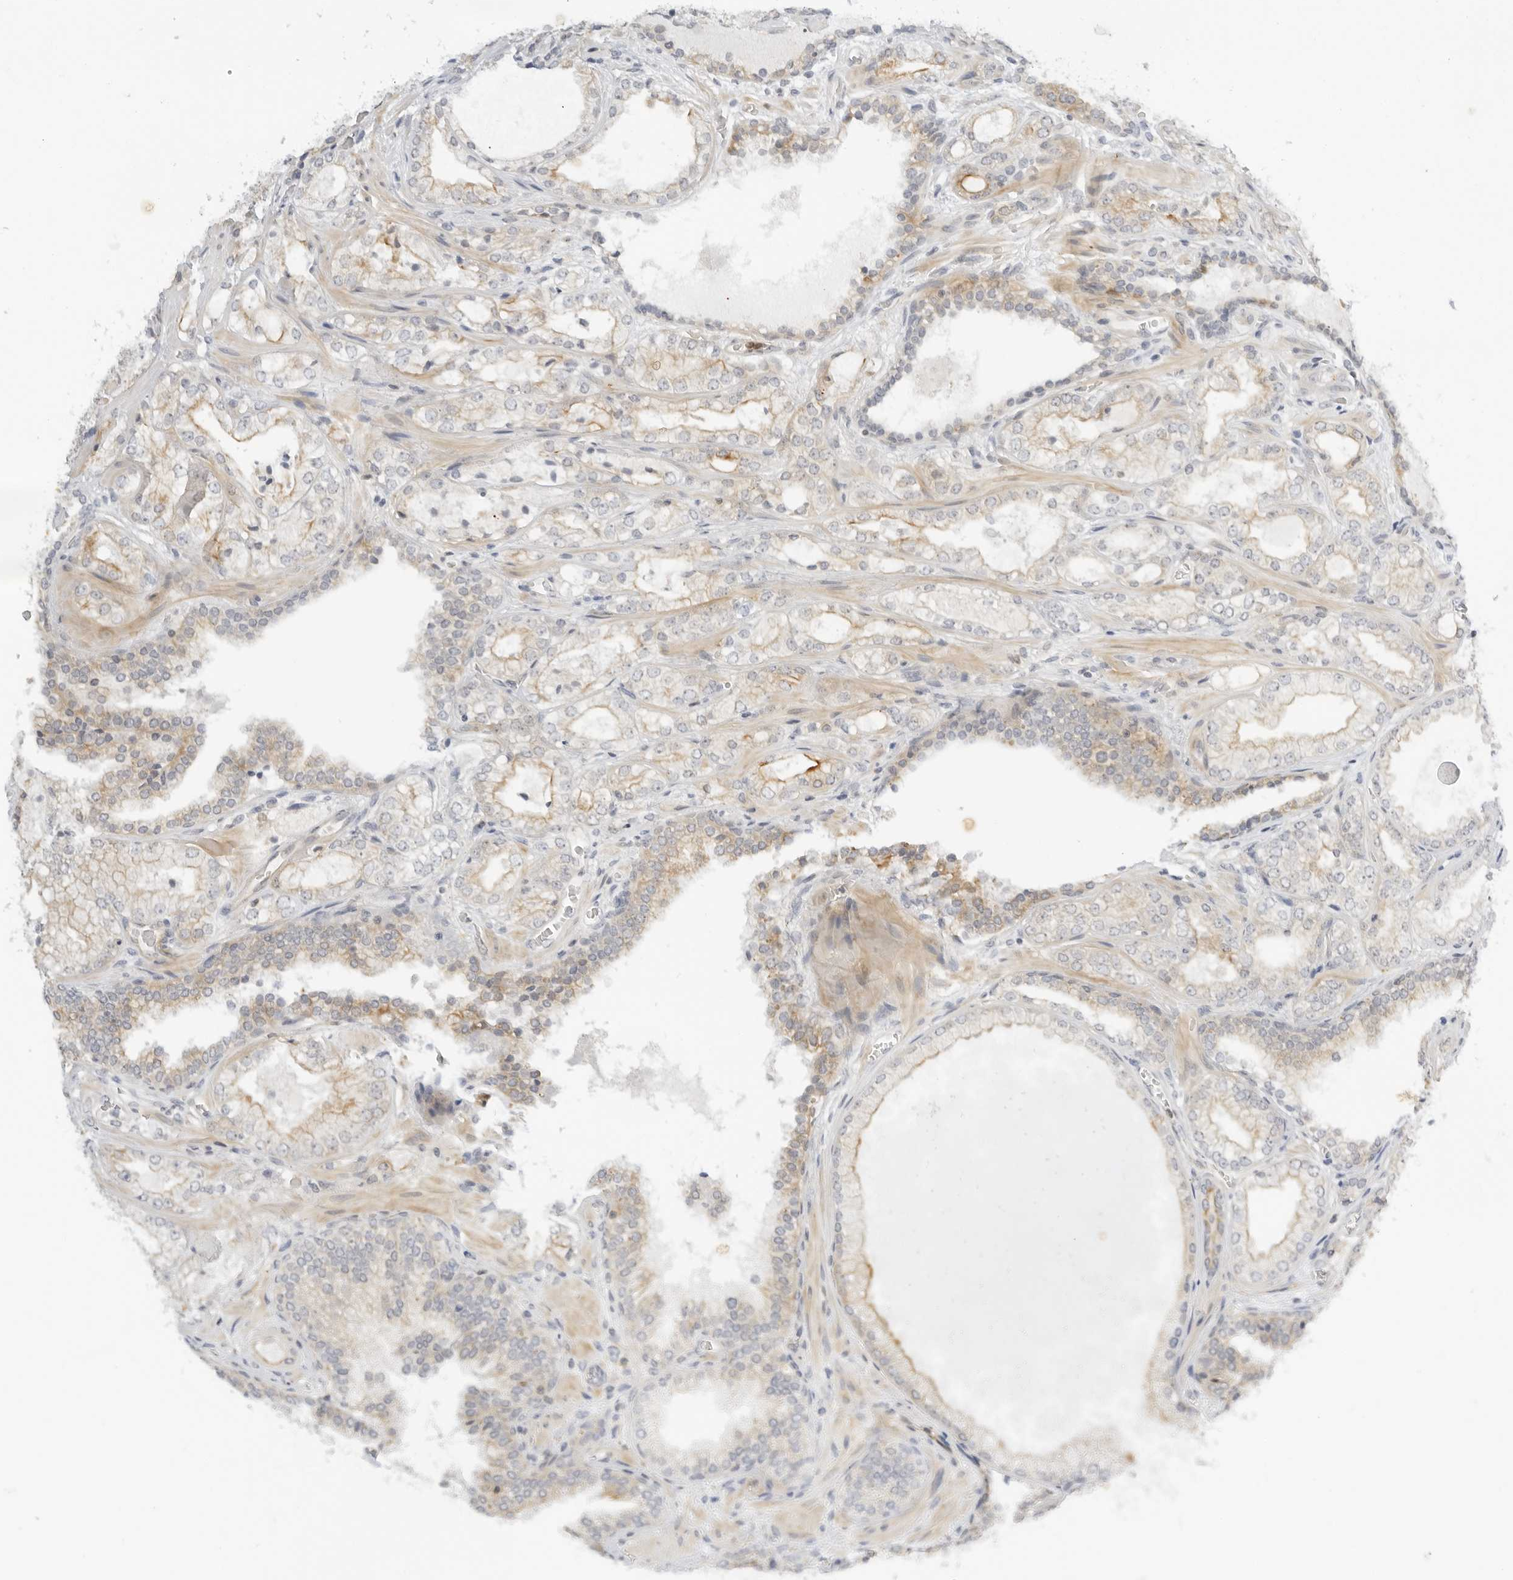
{"staining": {"intensity": "weak", "quantity": "25%-75%", "location": "cytoplasmic/membranous"}, "tissue": "prostate cancer", "cell_type": "Tumor cells", "image_type": "cancer", "snomed": [{"axis": "morphology", "description": "Adenocarcinoma, High grade"}, {"axis": "topography", "description": "Prostate"}], "caption": "A histopathology image of prostate cancer stained for a protein exhibits weak cytoplasmic/membranous brown staining in tumor cells. (brown staining indicates protein expression, while blue staining denotes nuclei).", "gene": "OSCP1", "patient": {"sex": "male", "age": 58}}